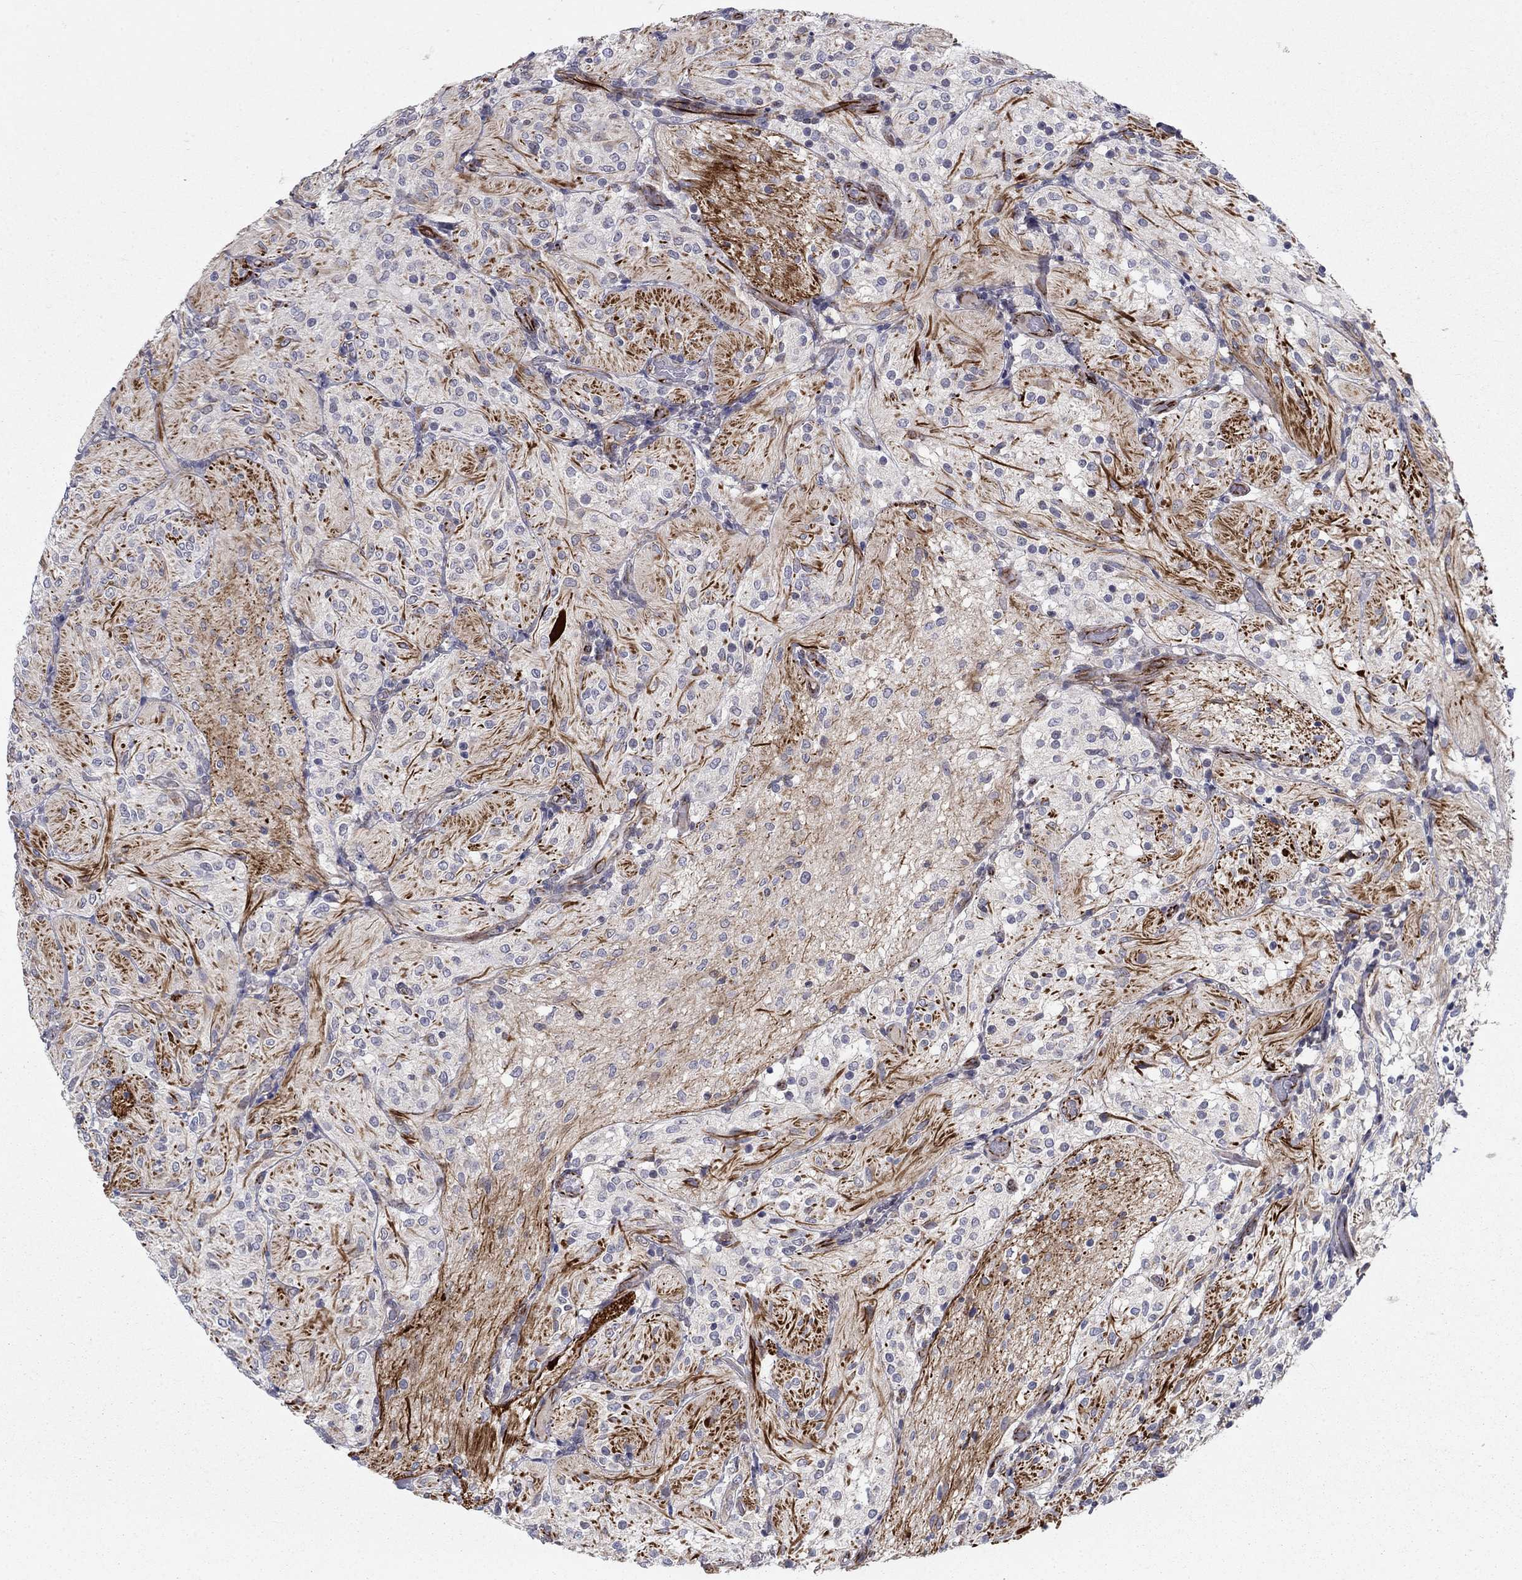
{"staining": {"intensity": "negative", "quantity": "none", "location": "none"}, "tissue": "glioma", "cell_type": "Tumor cells", "image_type": "cancer", "snomed": [{"axis": "morphology", "description": "Glioma, malignant, Low grade"}, {"axis": "topography", "description": "Brain"}], "caption": "An immunohistochemistry photomicrograph of glioma is shown. There is no staining in tumor cells of glioma.", "gene": "LACTB2", "patient": {"sex": "male", "age": 3}}